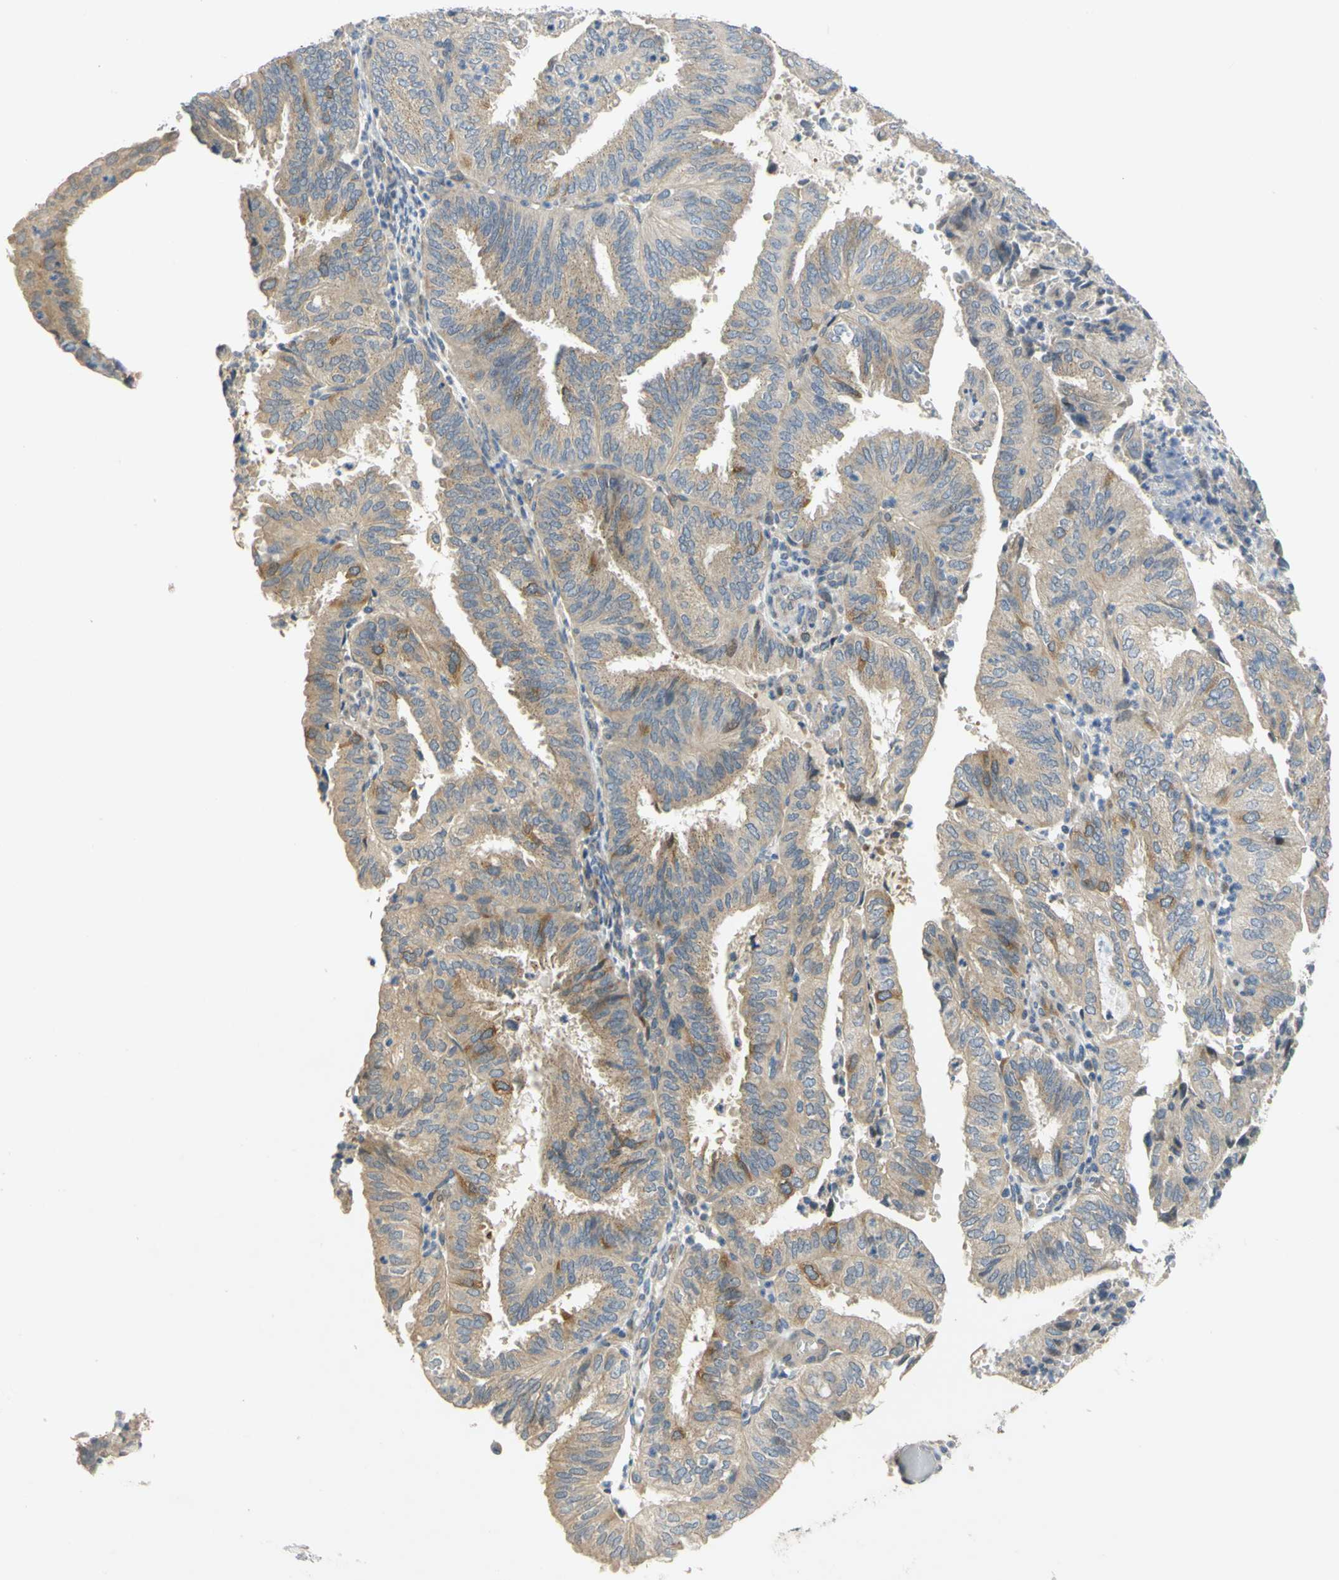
{"staining": {"intensity": "moderate", "quantity": ">75%", "location": "cytoplasmic/membranous"}, "tissue": "endometrial cancer", "cell_type": "Tumor cells", "image_type": "cancer", "snomed": [{"axis": "morphology", "description": "Adenocarcinoma, NOS"}, {"axis": "topography", "description": "Uterus"}], "caption": "IHC image of adenocarcinoma (endometrial) stained for a protein (brown), which demonstrates medium levels of moderate cytoplasmic/membranous staining in about >75% of tumor cells.", "gene": "CCNB2", "patient": {"sex": "female", "age": 60}}